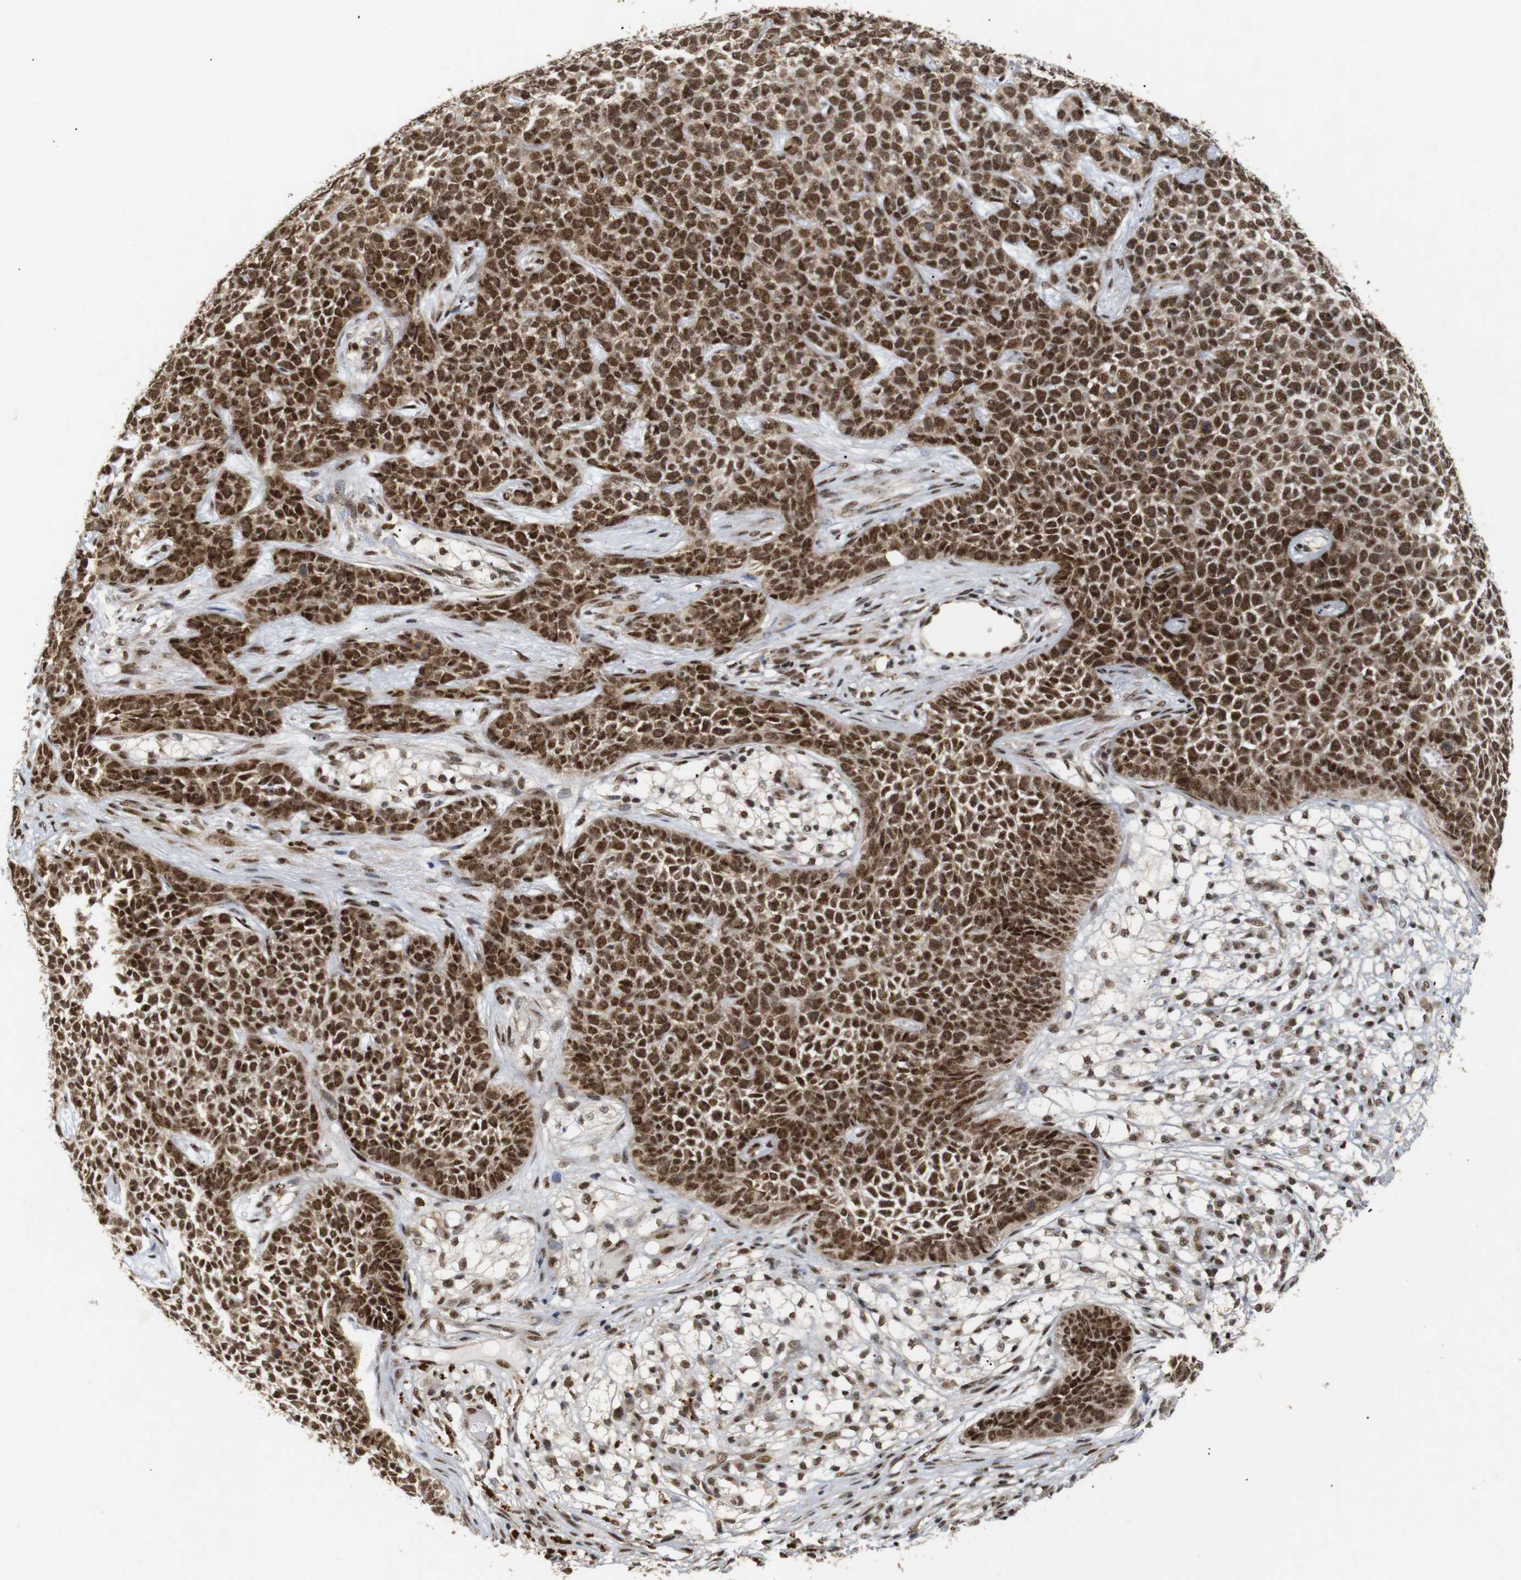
{"staining": {"intensity": "strong", "quantity": ">75%", "location": "cytoplasmic/membranous,nuclear"}, "tissue": "skin cancer", "cell_type": "Tumor cells", "image_type": "cancer", "snomed": [{"axis": "morphology", "description": "Basal cell carcinoma"}, {"axis": "topography", "description": "Skin"}], "caption": "Human skin cancer (basal cell carcinoma) stained with a protein marker reveals strong staining in tumor cells.", "gene": "PYM1", "patient": {"sex": "female", "age": 84}}